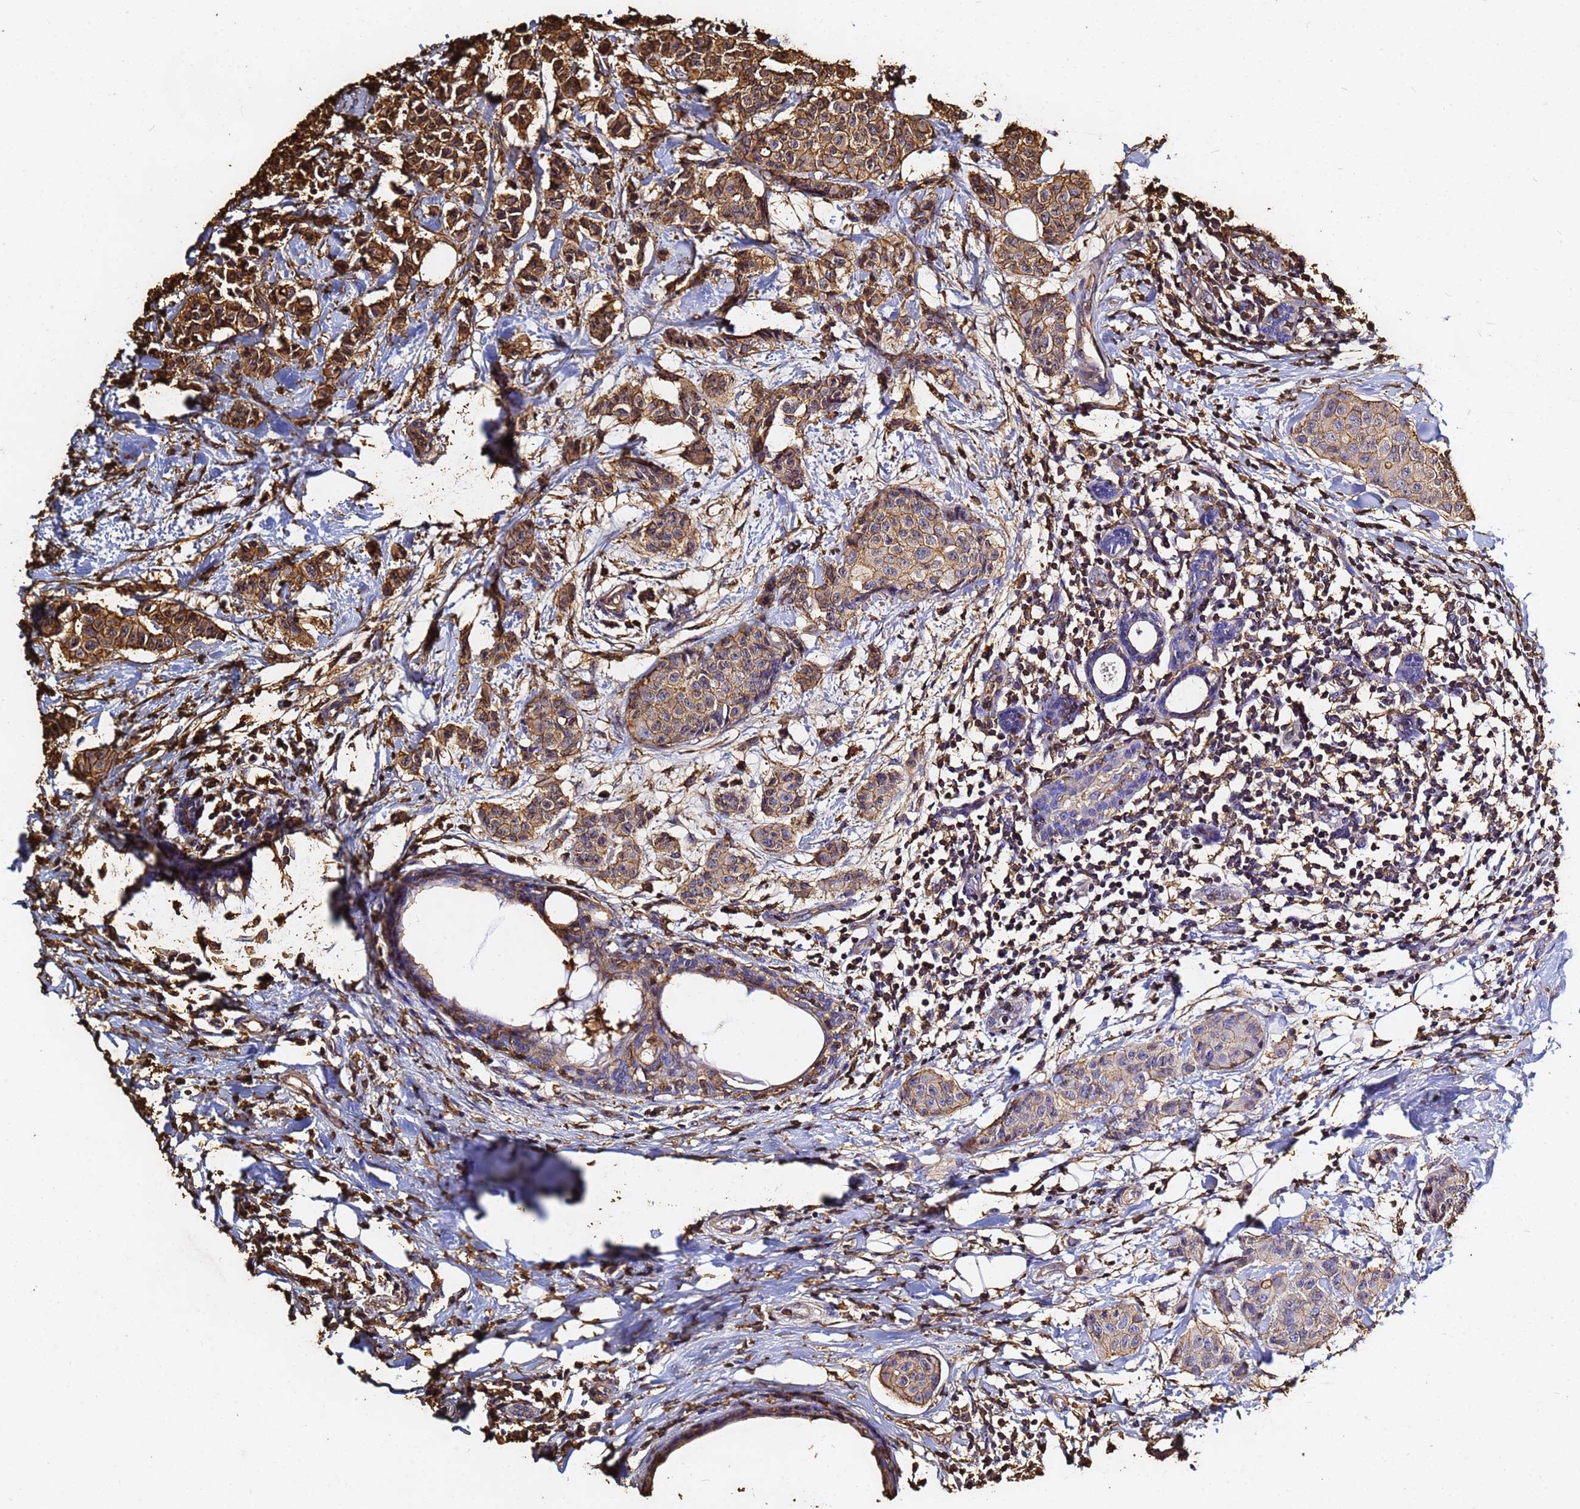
{"staining": {"intensity": "moderate", "quantity": ">75%", "location": "cytoplasmic/membranous"}, "tissue": "breast cancer", "cell_type": "Tumor cells", "image_type": "cancer", "snomed": [{"axis": "morphology", "description": "Duct carcinoma"}, {"axis": "topography", "description": "Breast"}], "caption": "Immunohistochemistry of human breast cancer (invasive ductal carcinoma) exhibits medium levels of moderate cytoplasmic/membranous expression in about >75% of tumor cells.", "gene": "ACTB", "patient": {"sex": "female", "age": 40}}